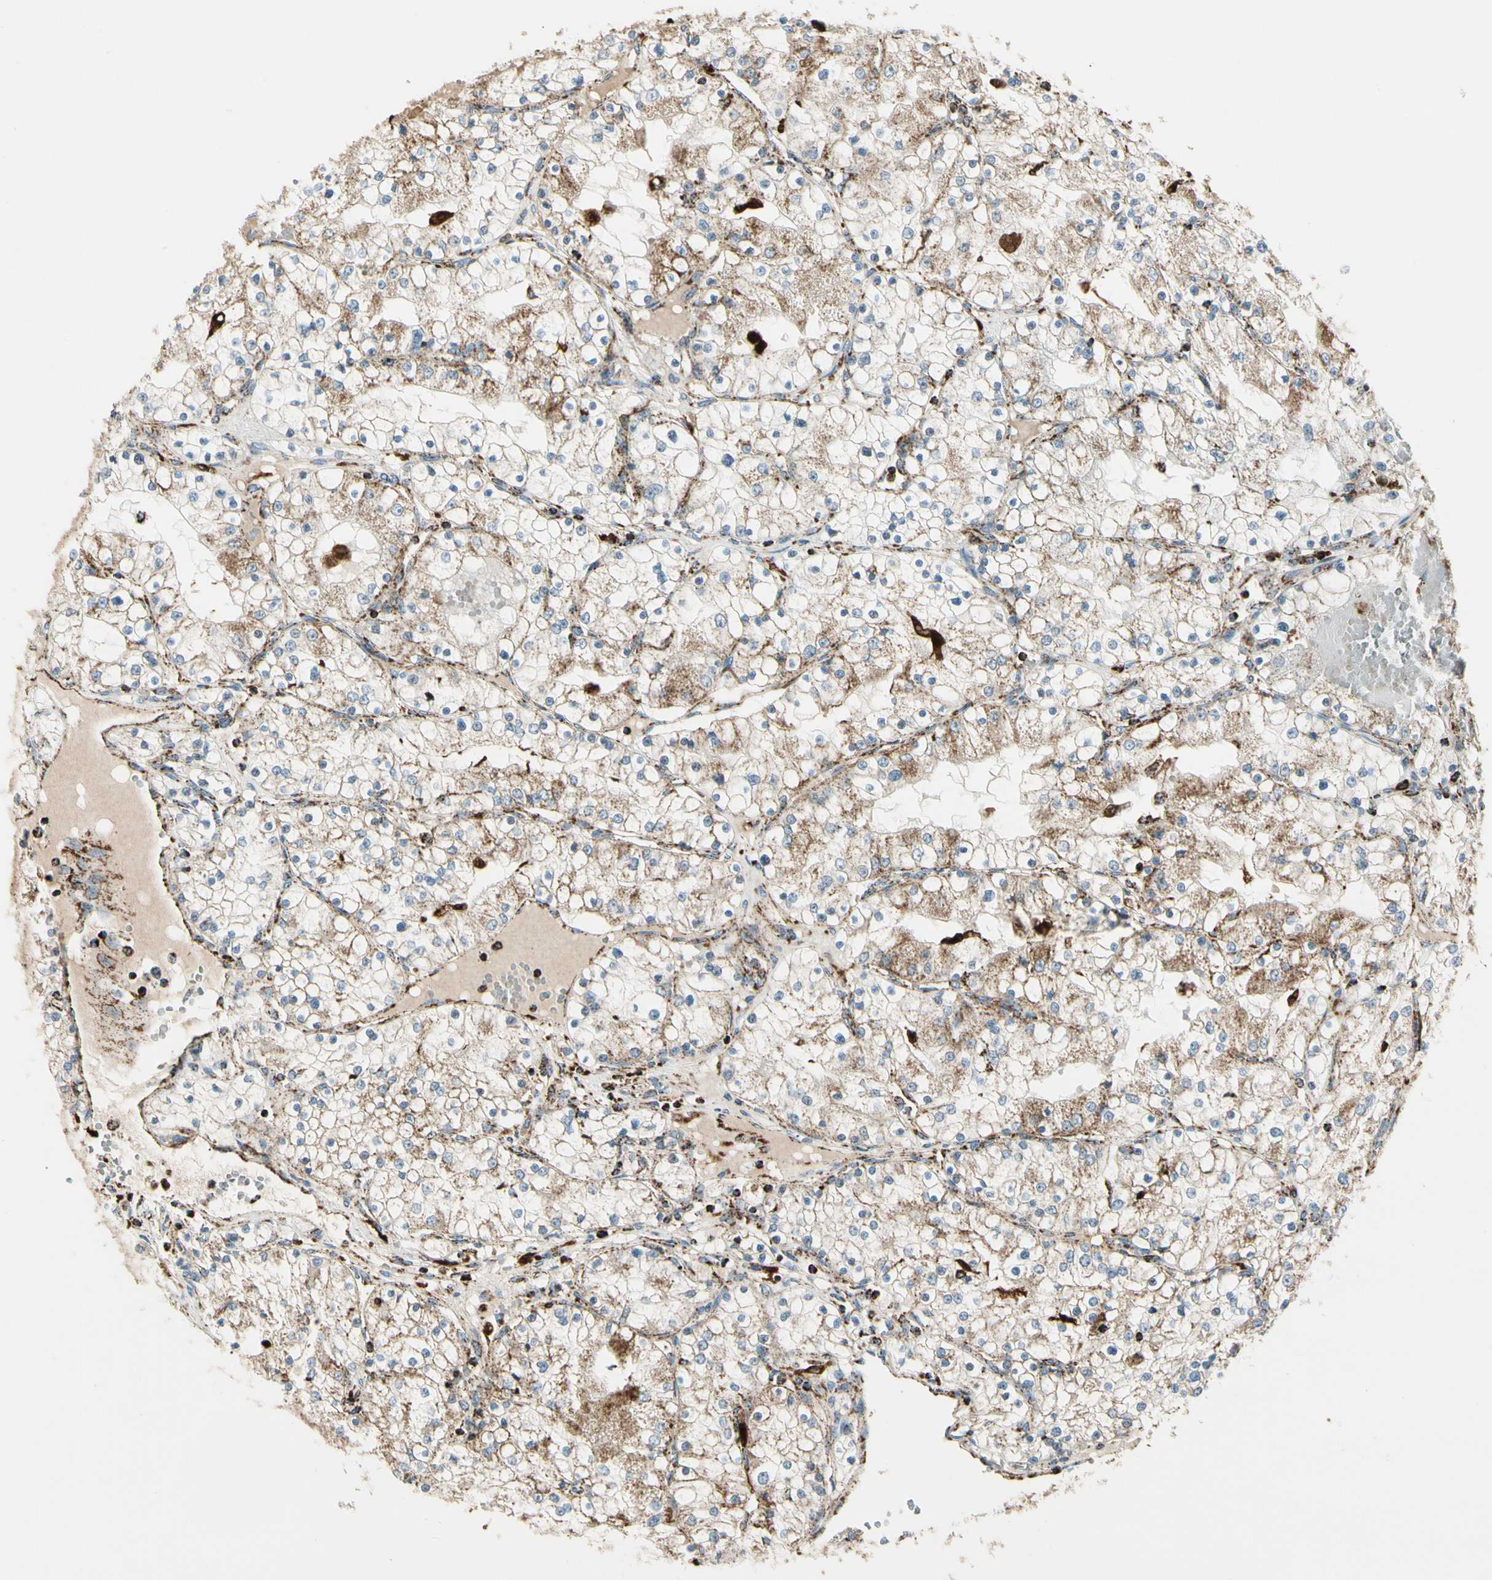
{"staining": {"intensity": "moderate", "quantity": "<25%", "location": "cytoplasmic/membranous"}, "tissue": "renal cancer", "cell_type": "Tumor cells", "image_type": "cancer", "snomed": [{"axis": "morphology", "description": "Adenocarcinoma, NOS"}, {"axis": "topography", "description": "Kidney"}], "caption": "Renal adenocarcinoma stained with a brown dye displays moderate cytoplasmic/membranous positive staining in about <25% of tumor cells.", "gene": "ME2", "patient": {"sex": "male", "age": 68}}